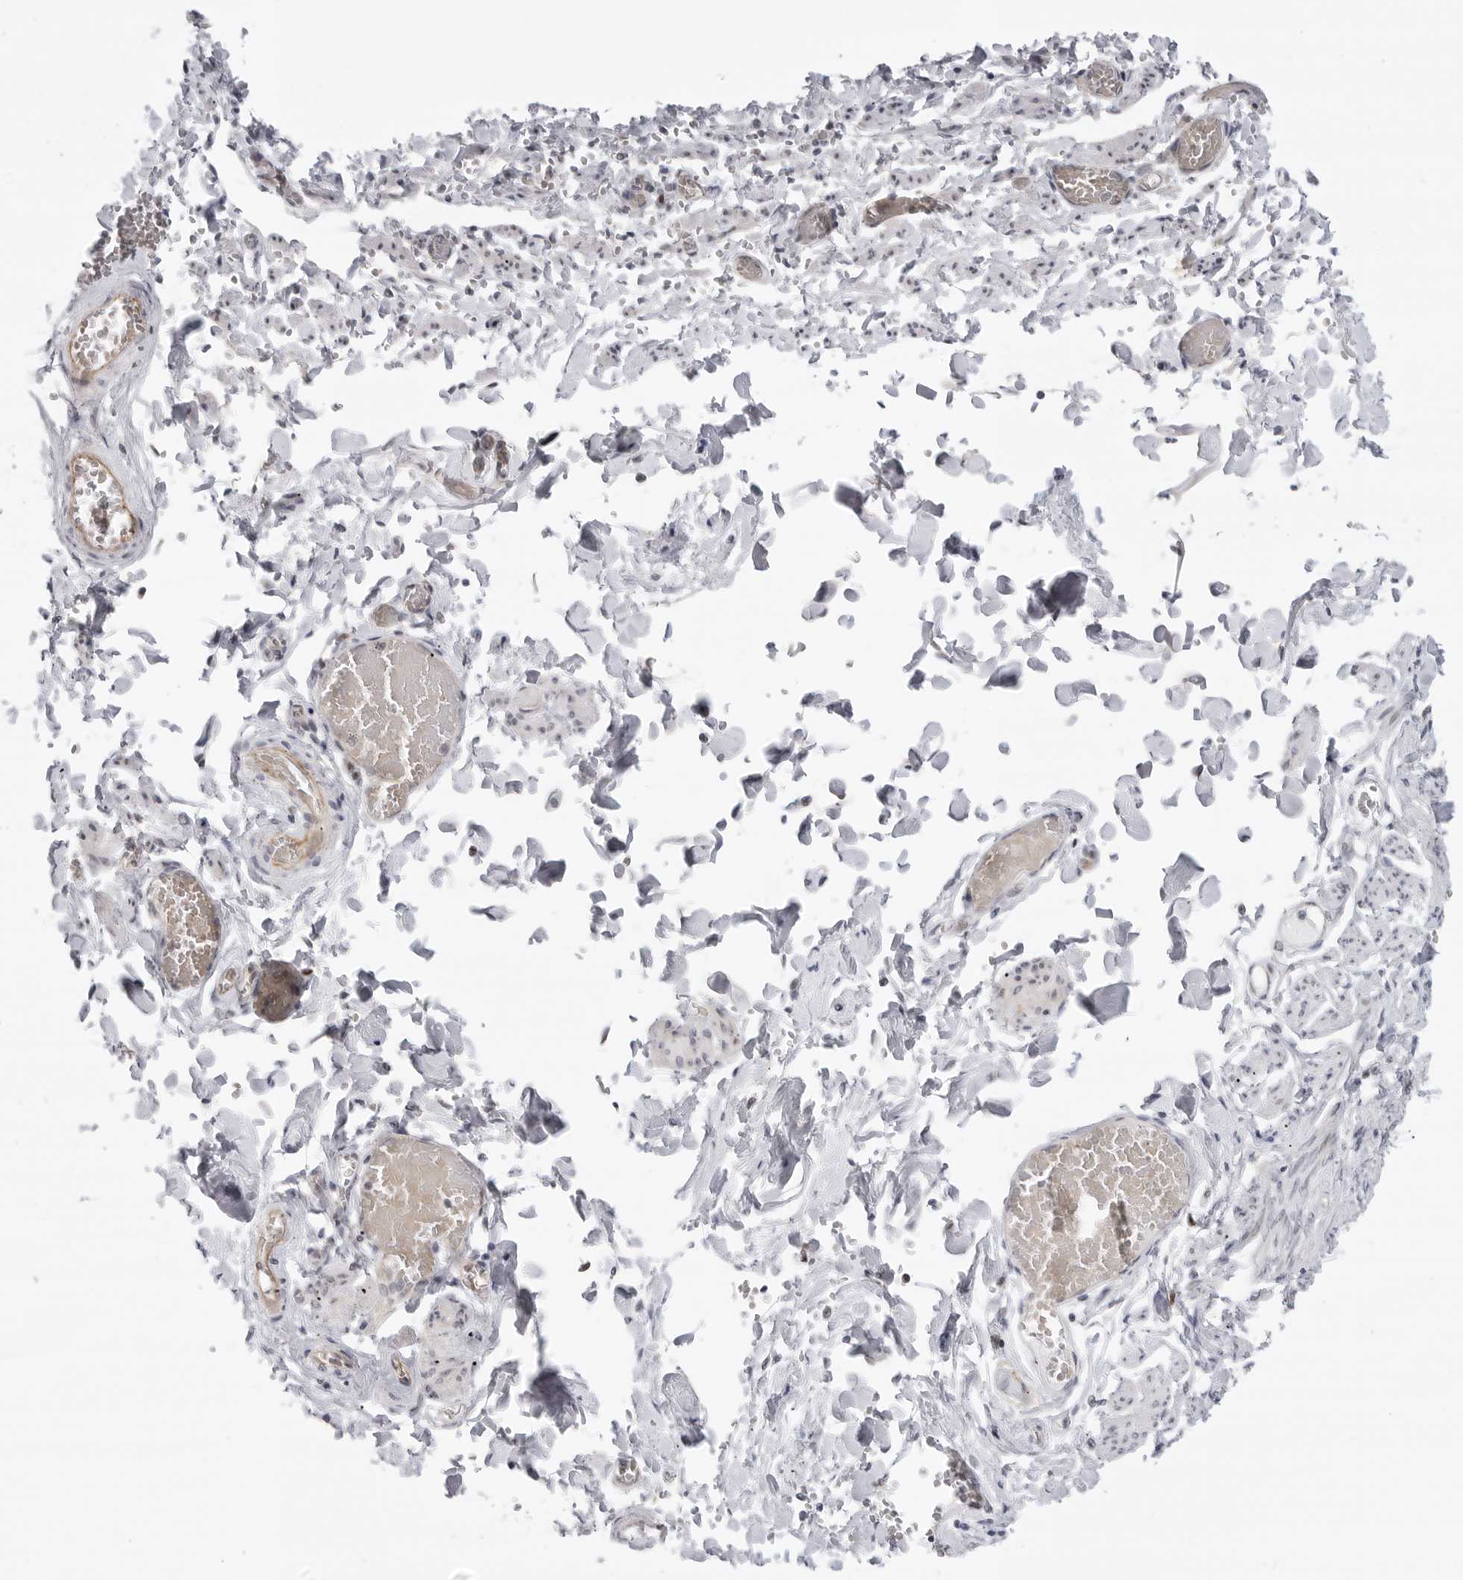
{"staining": {"intensity": "negative", "quantity": "none", "location": "none"}, "tissue": "adipose tissue", "cell_type": "Adipocytes", "image_type": "normal", "snomed": [{"axis": "morphology", "description": "Normal tissue, NOS"}, {"axis": "topography", "description": "Vascular tissue"}, {"axis": "topography", "description": "Fallopian tube"}, {"axis": "topography", "description": "Ovary"}], "caption": "High power microscopy histopathology image of an IHC photomicrograph of unremarkable adipose tissue, revealing no significant expression in adipocytes. Nuclei are stained in blue.", "gene": "CEP295NL", "patient": {"sex": "female", "age": 67}}